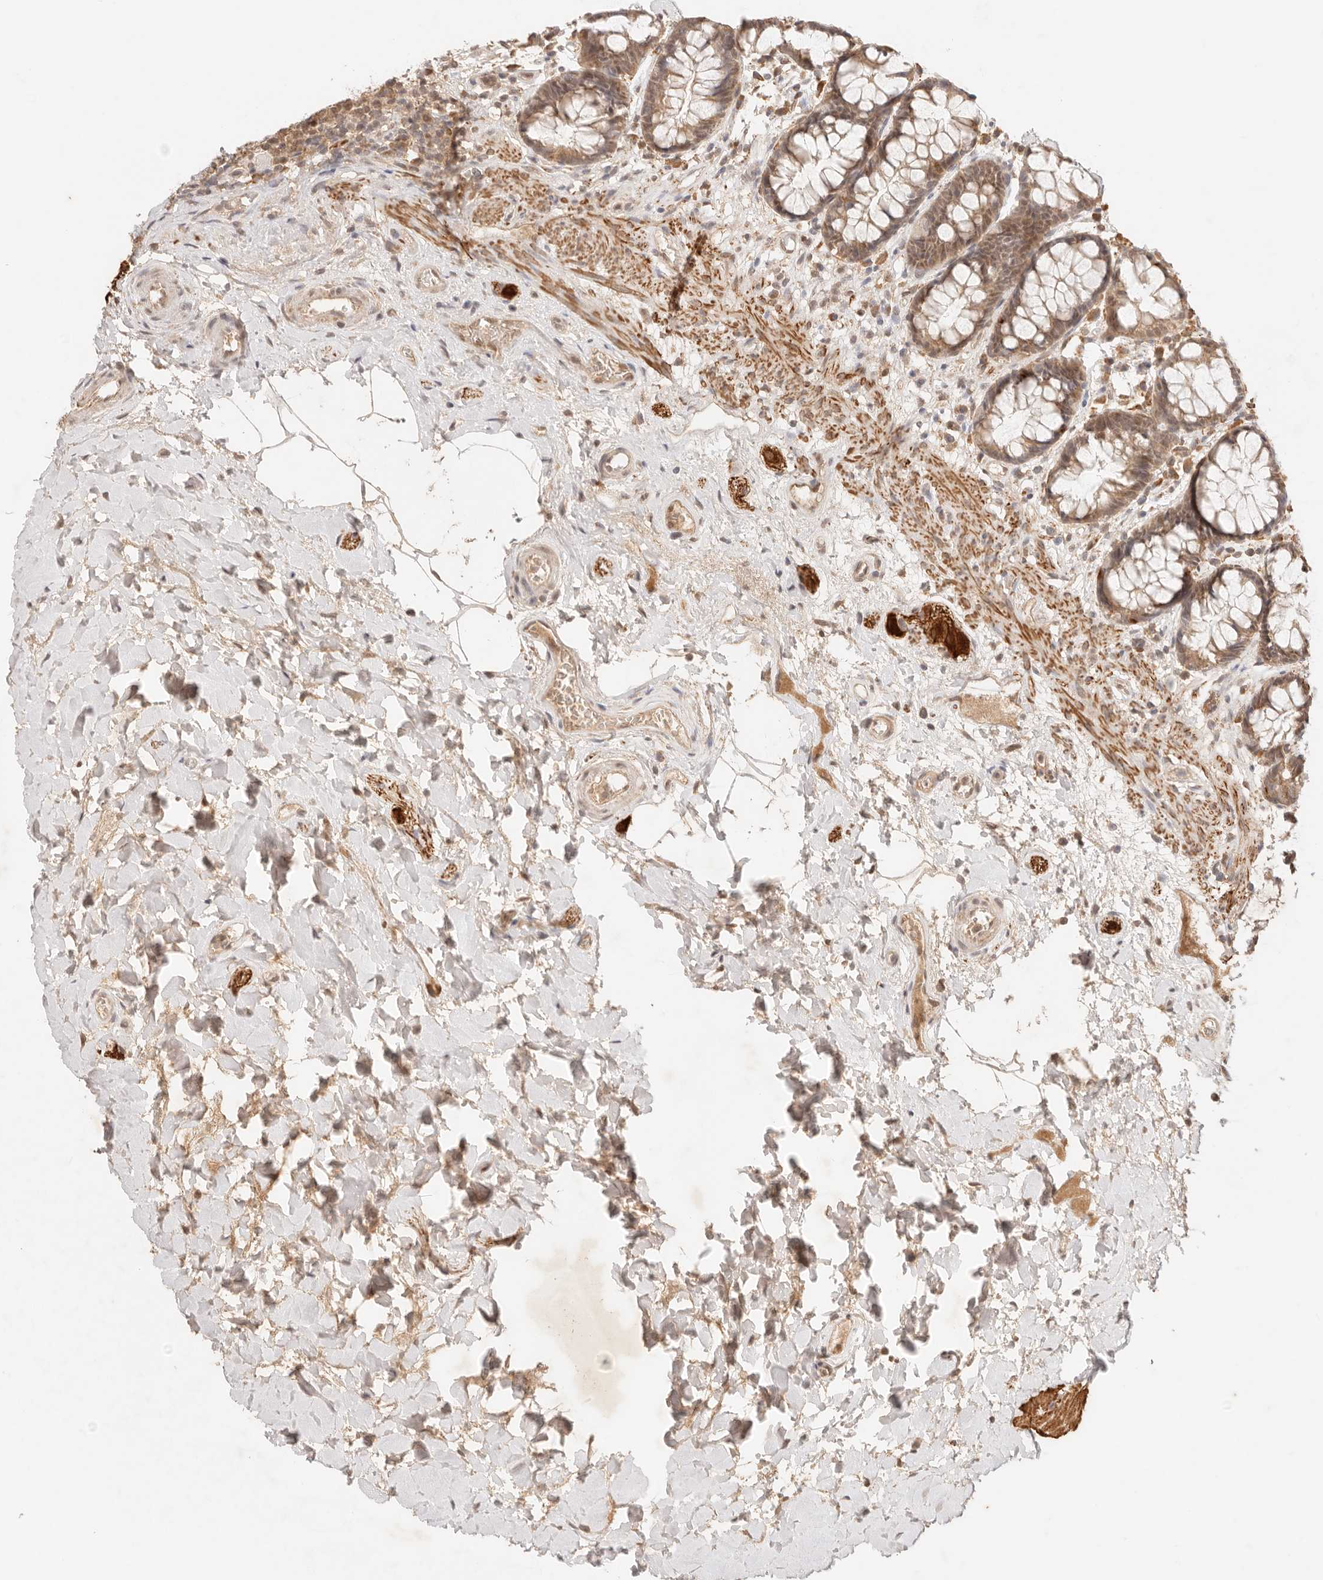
{"staining": {"intensity": "moderate", "quantity": ">75%", "location": "cytoplasmic/membranous,nuclear"}, "tissue": "rectum", "cell_type": "Glandular cells", "image_type": "normal", "snomed": [{"axis": "morphology", "description": "Normal tissue, NOS"}, {"axis": "topography", "description": "Rectum"}], "caption": "A brown stain shows moderate cytoplasmic/membranous,nuclear staining of a protein in glandular cells of normal human rectum.", "gene": "TRIM11", "patient": {"sex": "male", "age": 64}}